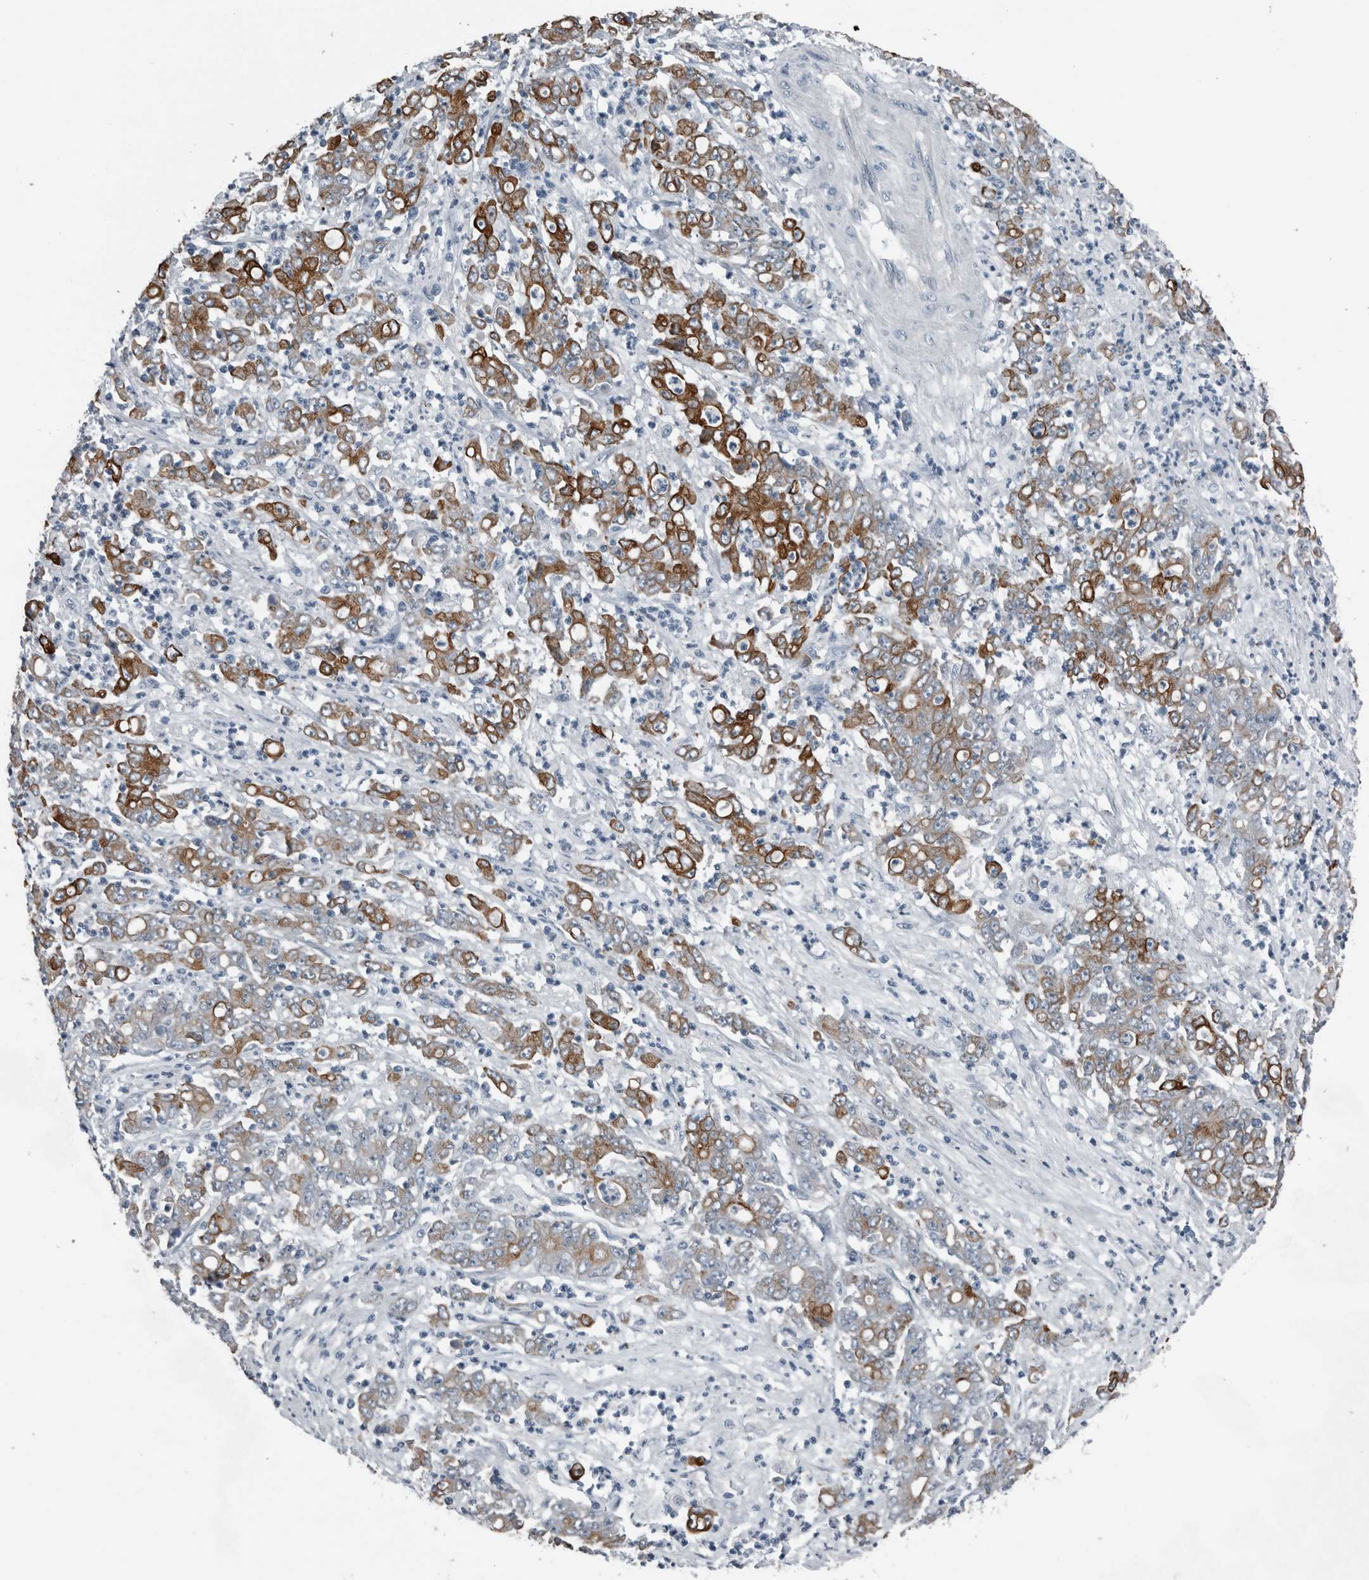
{"staining": {"intensity": "strong", "quantity": ">75%", "location": "cytoplasmic/membranous"}, "tissue": "stomach cancer", "cell_type": "Tumor cells", "image_type": "cancer", "snomed": [{"axis": "morphology", "description": "Adenocarcinoma, NOS"}, {"axis": "topography", "description": "Stomach, lower"}], "caption": "Strong cytoplasmic/membranous expression for a protein is appreciated in approximately >75% of tumor cells of adenocarcinoma (stomach) using IHC.", "gene": "KRT20", "patient": {"sex": "female", "age": 71}}